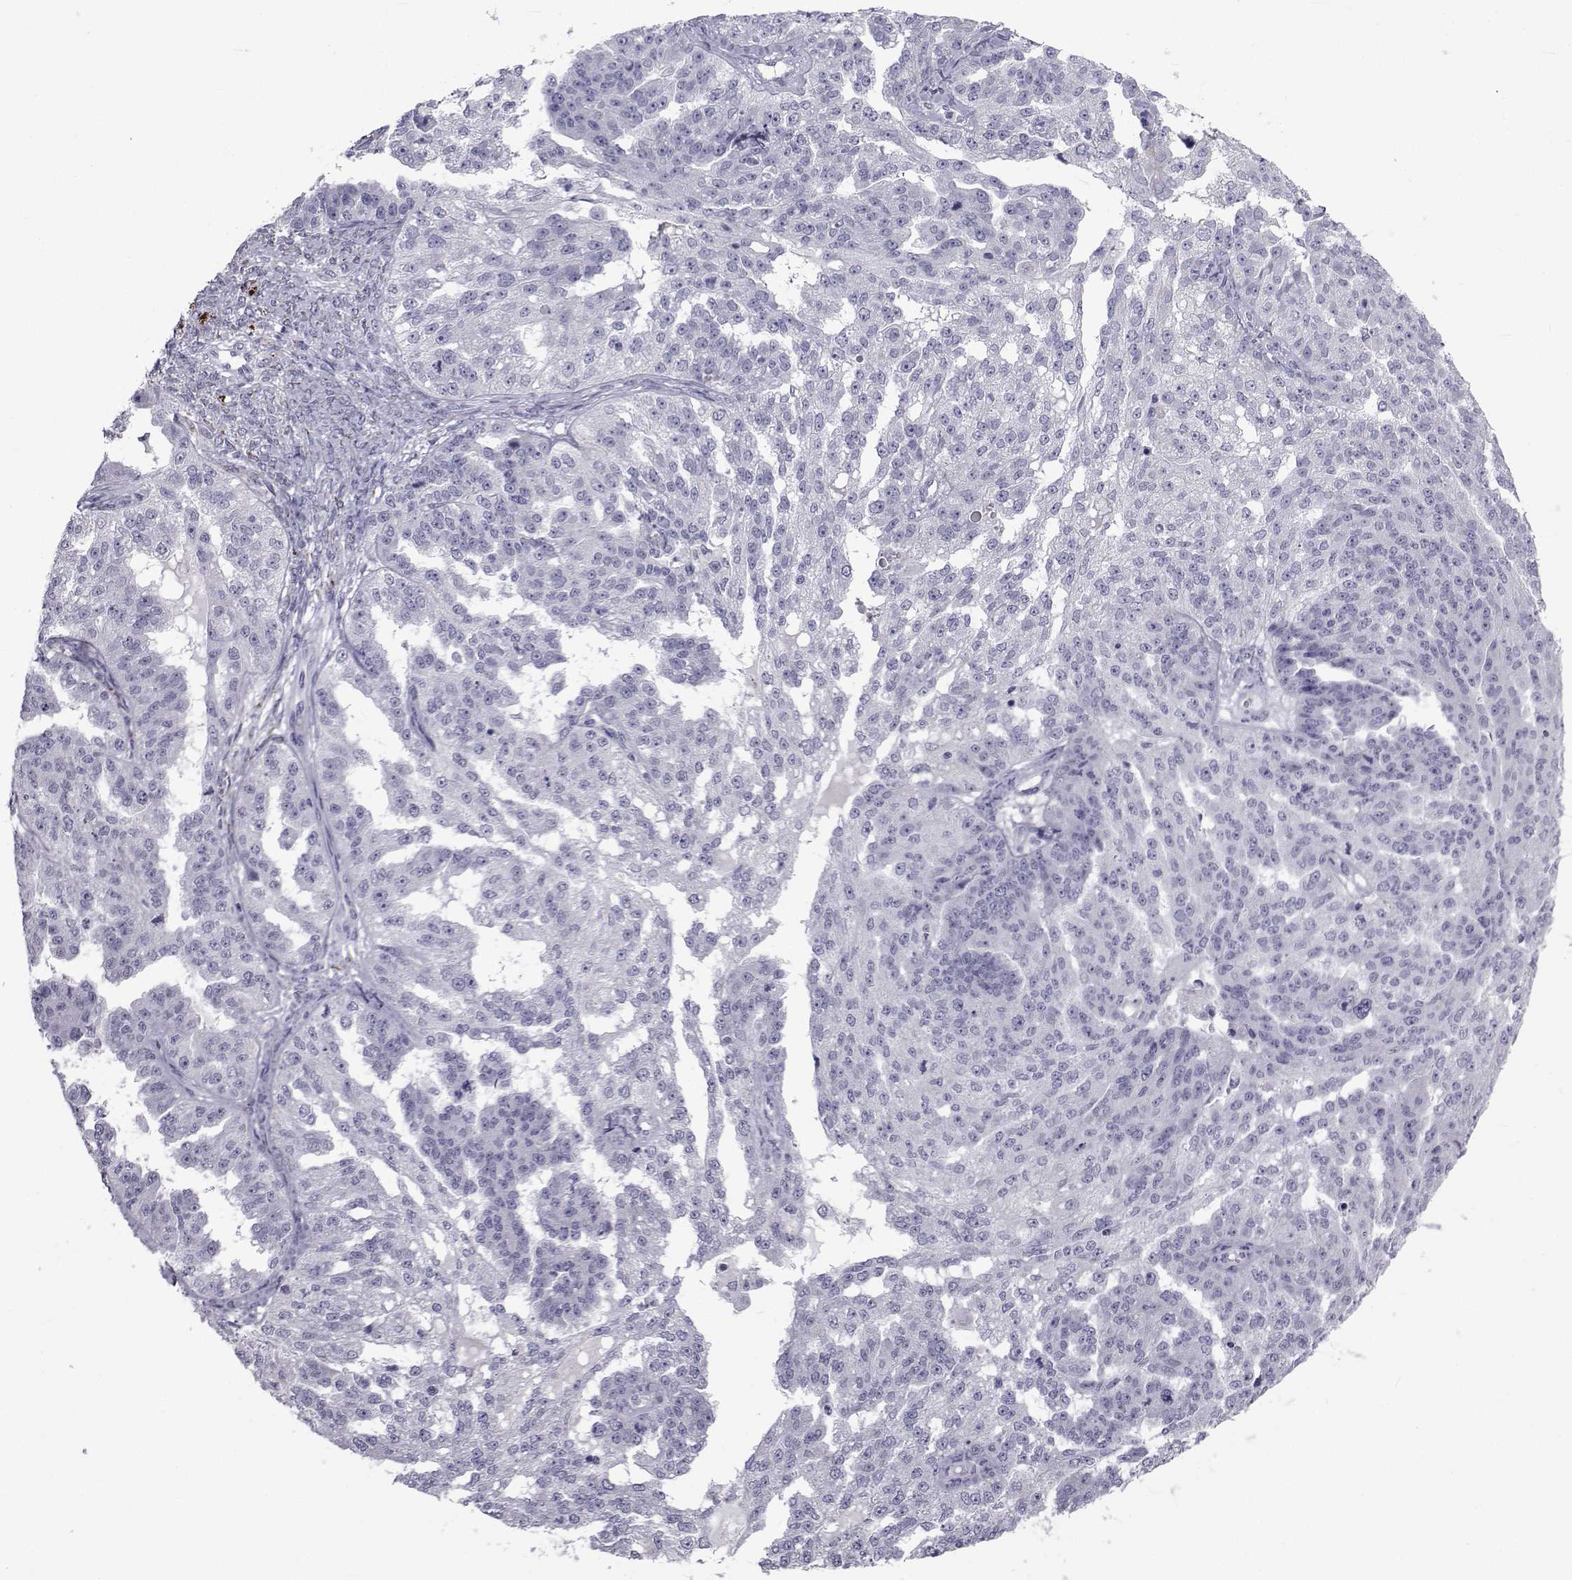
{"staining": {"intensity": "negative", "quantity": "none", "location": "none"}, "tissue": "ovarian cancer", "cell_type": "Tumor cells", "image_type": "cancer", "snomed": [{"axis": "morphology", "description": "Cystadenocarcinoma, serous, NOS"}, {"axis": "topography", "description": "Ovary"}], "caption": "A photomicrograph of ovarian cancer stained for a protein shows no brown staining in tumor cells.", "gene": "FDXR", "patient": {"sex": "female", "age": 58}}